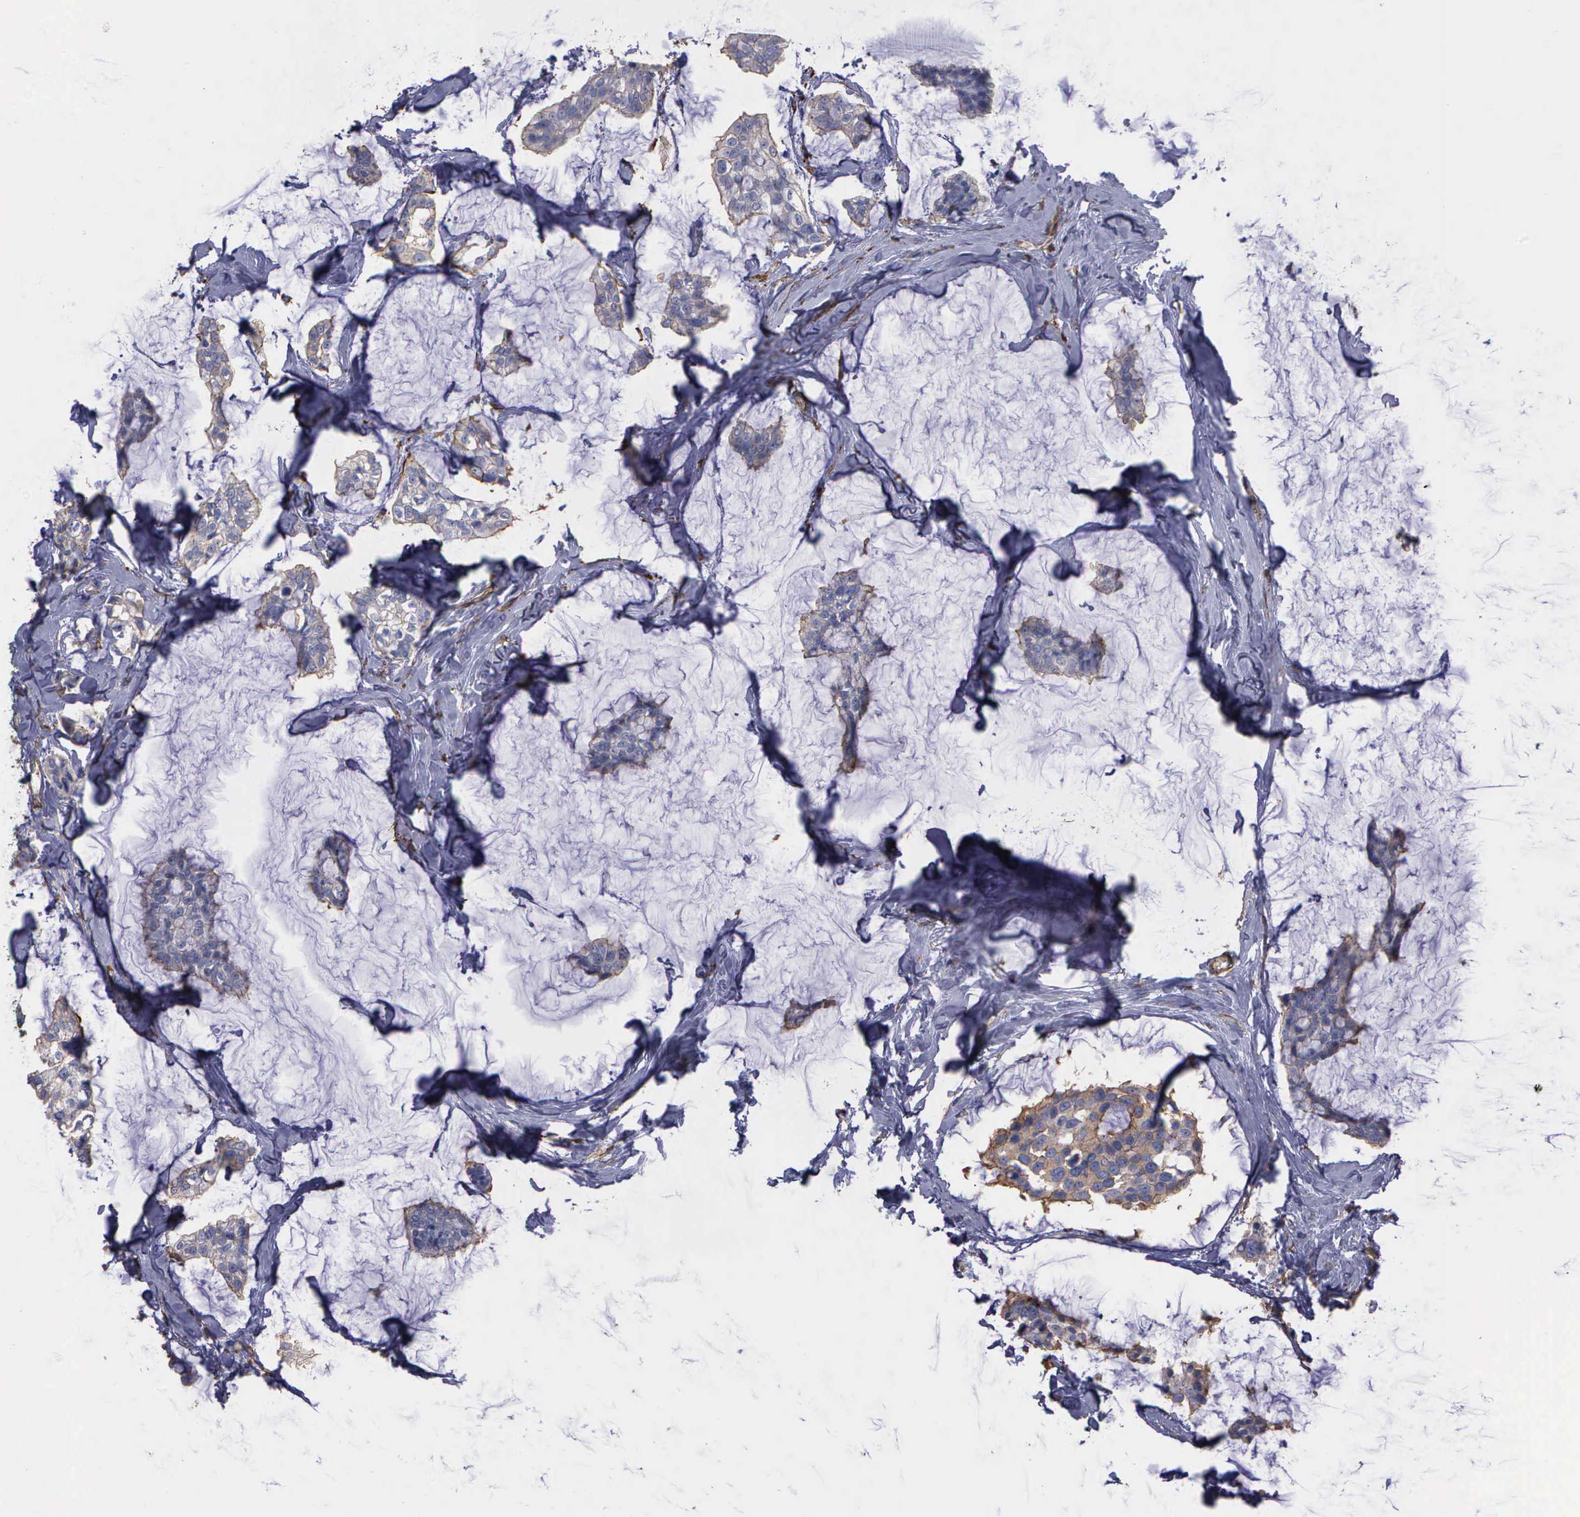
{"staining": {"intensity": "weak", "quantity": "25%-75%", "location": "cytoplasmic/membranous"}, "tissue": "breast cancer", "cell_type": "Tumor cells", "image_type": "cancer", "snomed": [{"axis": "morphology", "description": "Duct carcinoma"}, {"axis": "topography", "description": "Breast"}], "caption": "Protein expression analysis of breast cancer (infiltrating ductal carcinoma) displays weak cytoplasmic/membranous expression in approximately 25%-75% of tumor cells. (Stains: DAB in brown, nuclei in blue, Microscopy: brightfield microscopy at high magnification).", "gene": "FLNA", "patient": {"sex": "female", "age": 93}}